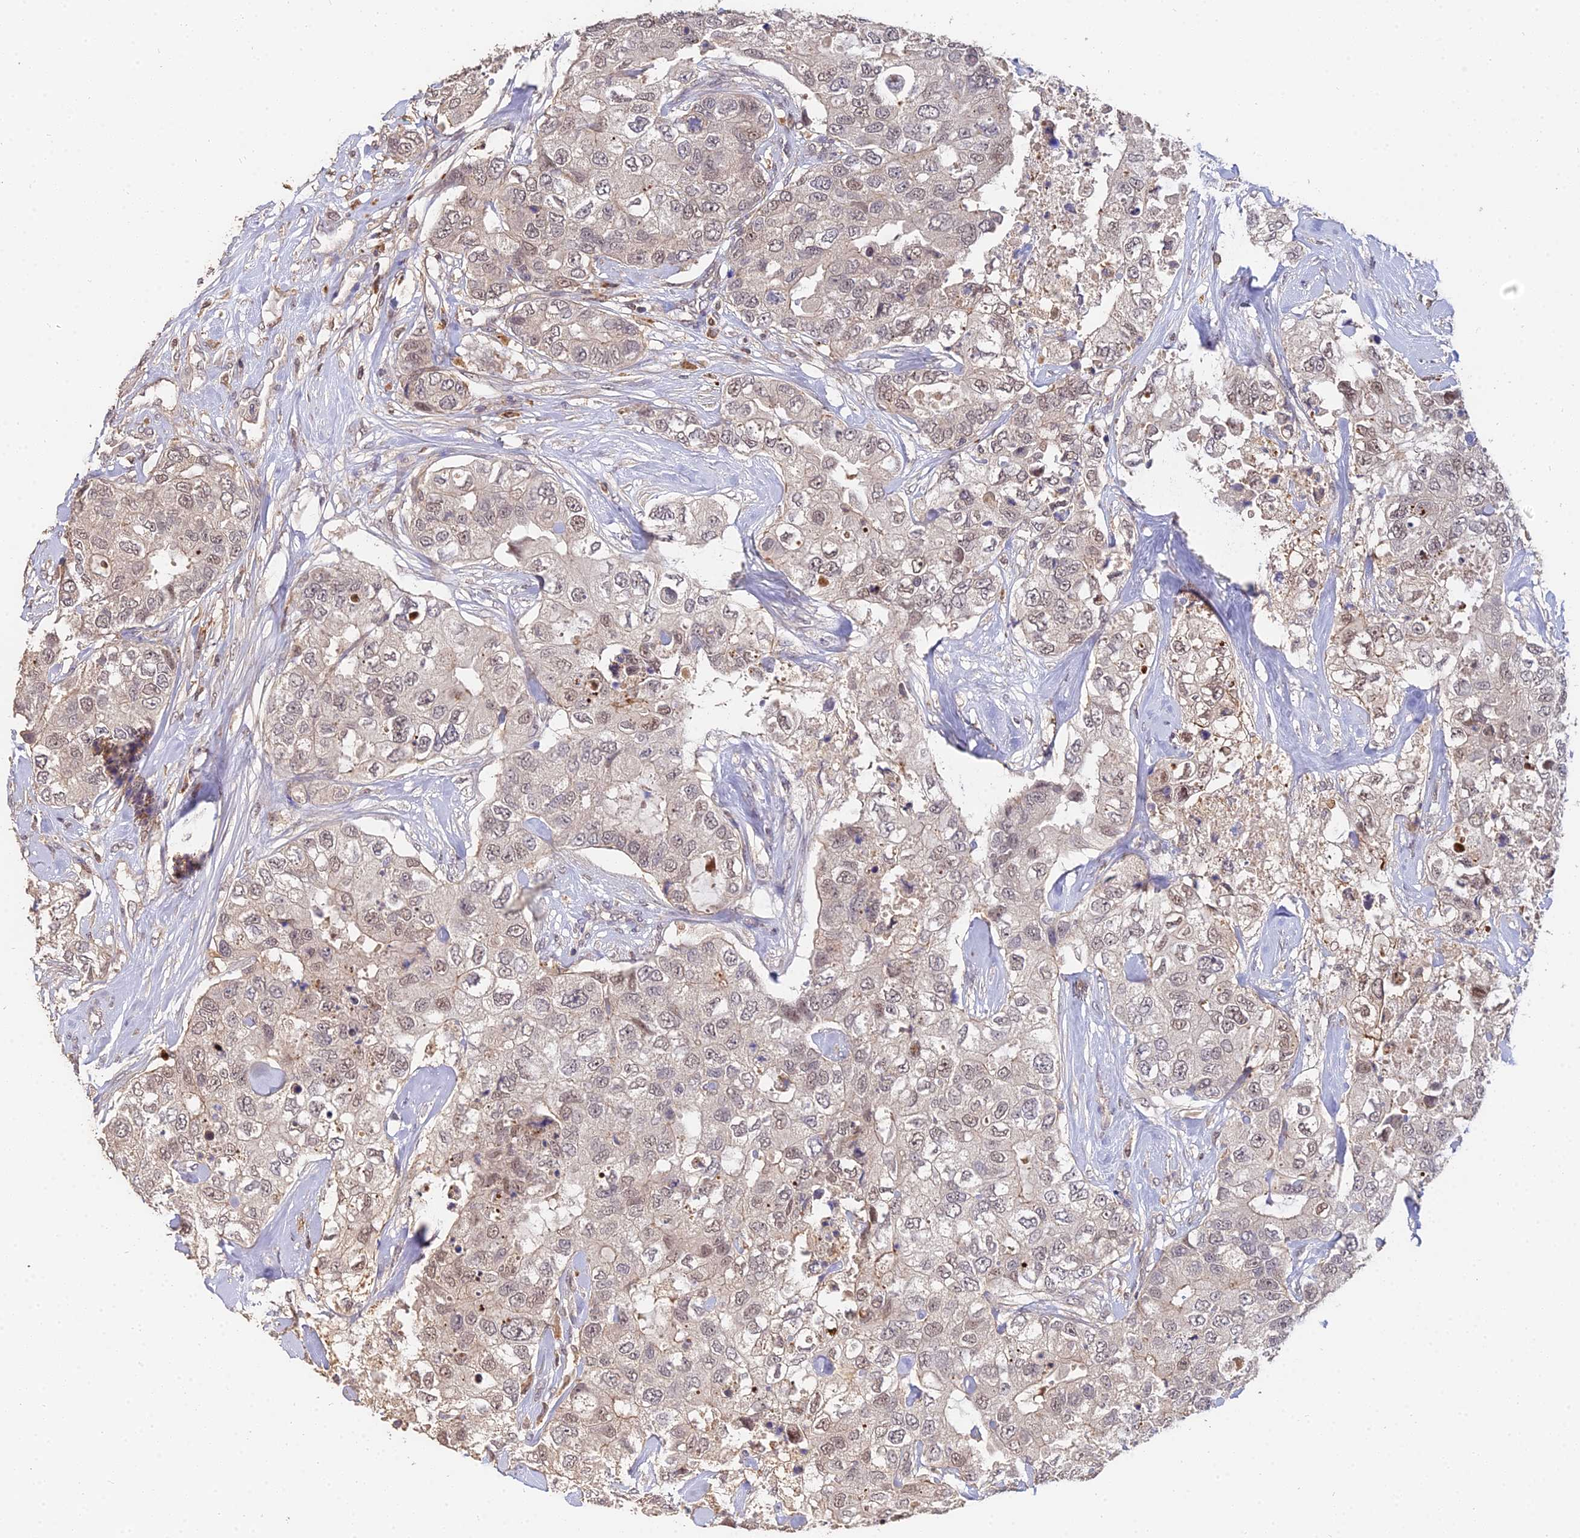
{"staining": {"intensity": "weak", "quantity": "25%-75%", "location": "cytoplasmic/membranous,nuclear"}, "tissue": "breast cancer", "cell_type": "Tumor cells", "image_type": "cancer", "snomed": [{"axis": "morphology", "description": "Duct carcinoma"}, {"axis": "topography", "description": "Breast"}], "caption": "An immunohistochemistry (IHC) micrograph of tumor tissue is shown. Protein staining in brown labels weak cytoplasmic/membranous and nuclear positivity in intraductal carcinoma (breast) within tumor cells.", "gene": "LSM5", "patient": {"sex": "female", "age": 62}}